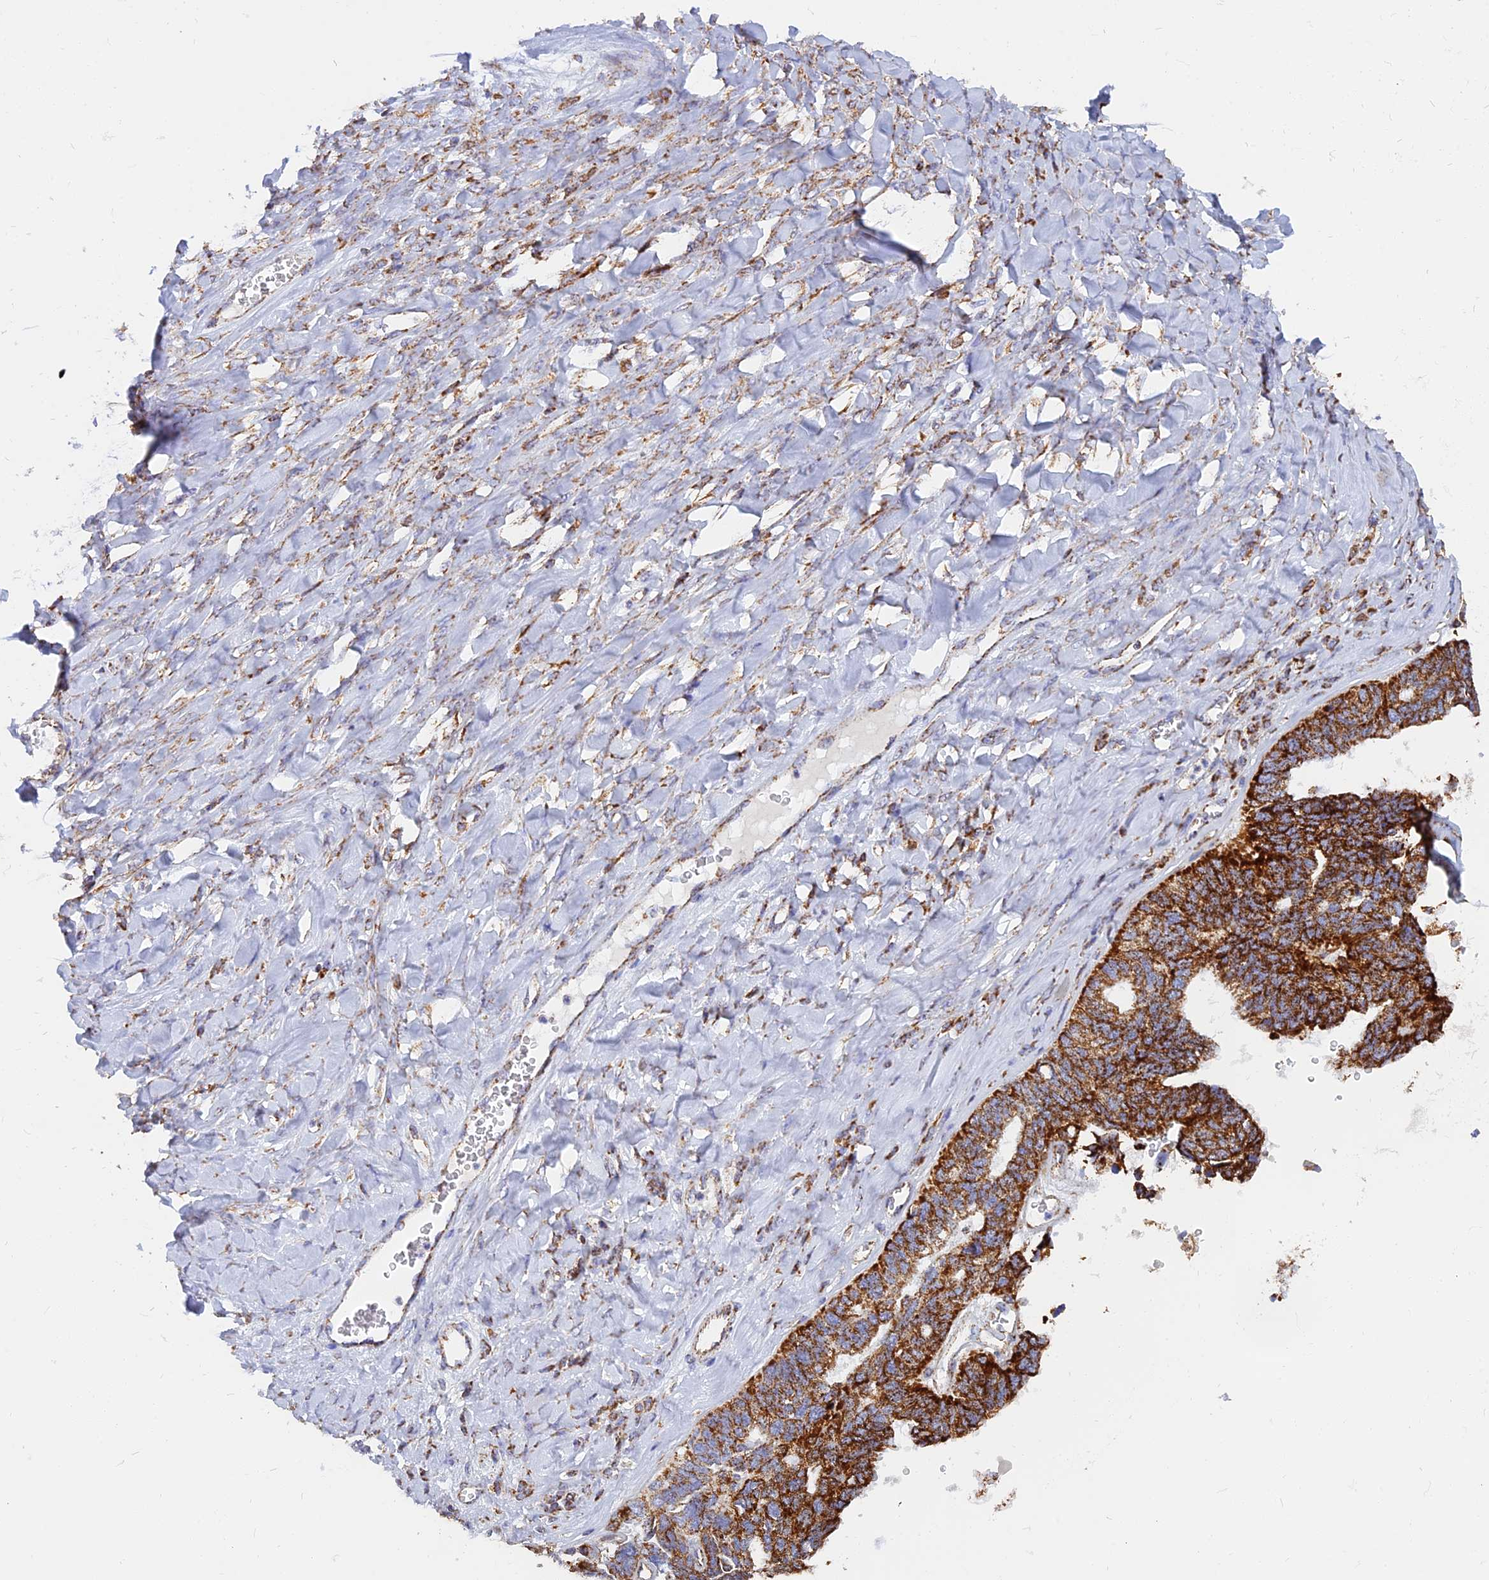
{"staining": {"intensity": "strong", "quantity": ">75%", "location": "cytoplasmic/membranous"}, "tissue": "ovarian cancer", "cell_type": "Tumor cells", "image_type": "cancer", "snomed": [{"axis": "morphology", "description": "Cystadenocarcinoma, serous, NOS"}, {"axis": "topography", "description": "Ovary"}], "caption": "Immunohistochemistry (IHC) (DAB) staining of human ovarian cancer shows strong cytoplasmic/membranous protein positivity in approximately >75% of tumor cells.", "gene": "NDUFB6", "patient": {"sex": "female", "age": 79}}